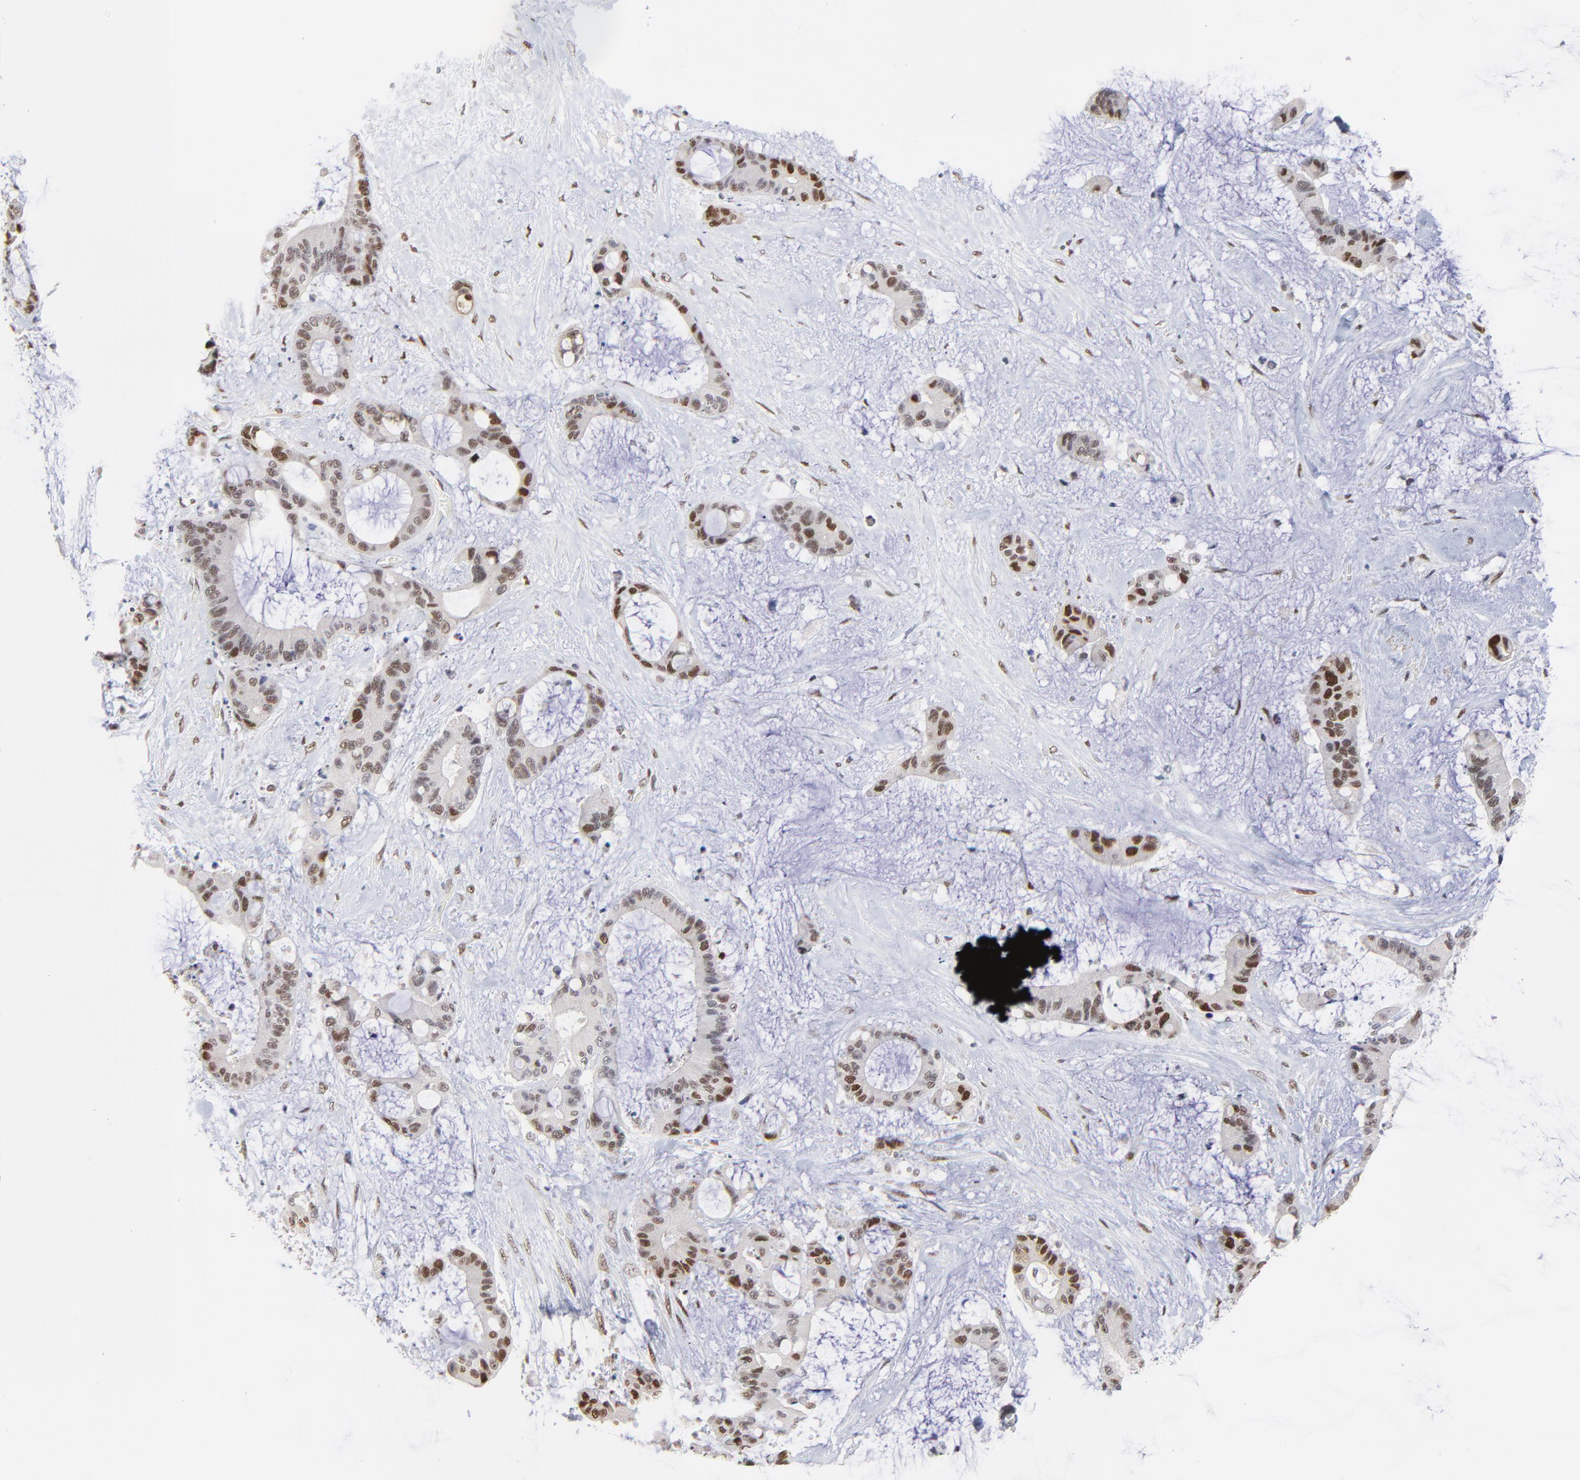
{"staining": {"intensity": "moderate", "quantity": ">75%", "location": "nuclear"}, "tissue": "liver cancer", "cell_type": "Tumor cells", "image_type": "cancer", "snomed": [{"axis": "morphology", "description": "Cholangiocarcinoma"}, {"axis": "topography", "description": "Liver"}], "caption": "Brown immunohistochemical staining in human liver cancer demonstrates moderate nuclear staining in about >75% of tumor cells. (DAB (3,3'-diaminobenzidine) IHC, brown staining for protein, blue staining for nuclei).", "gene": "OGFOD1", "patient": {"sex": "female", "age": 73}}